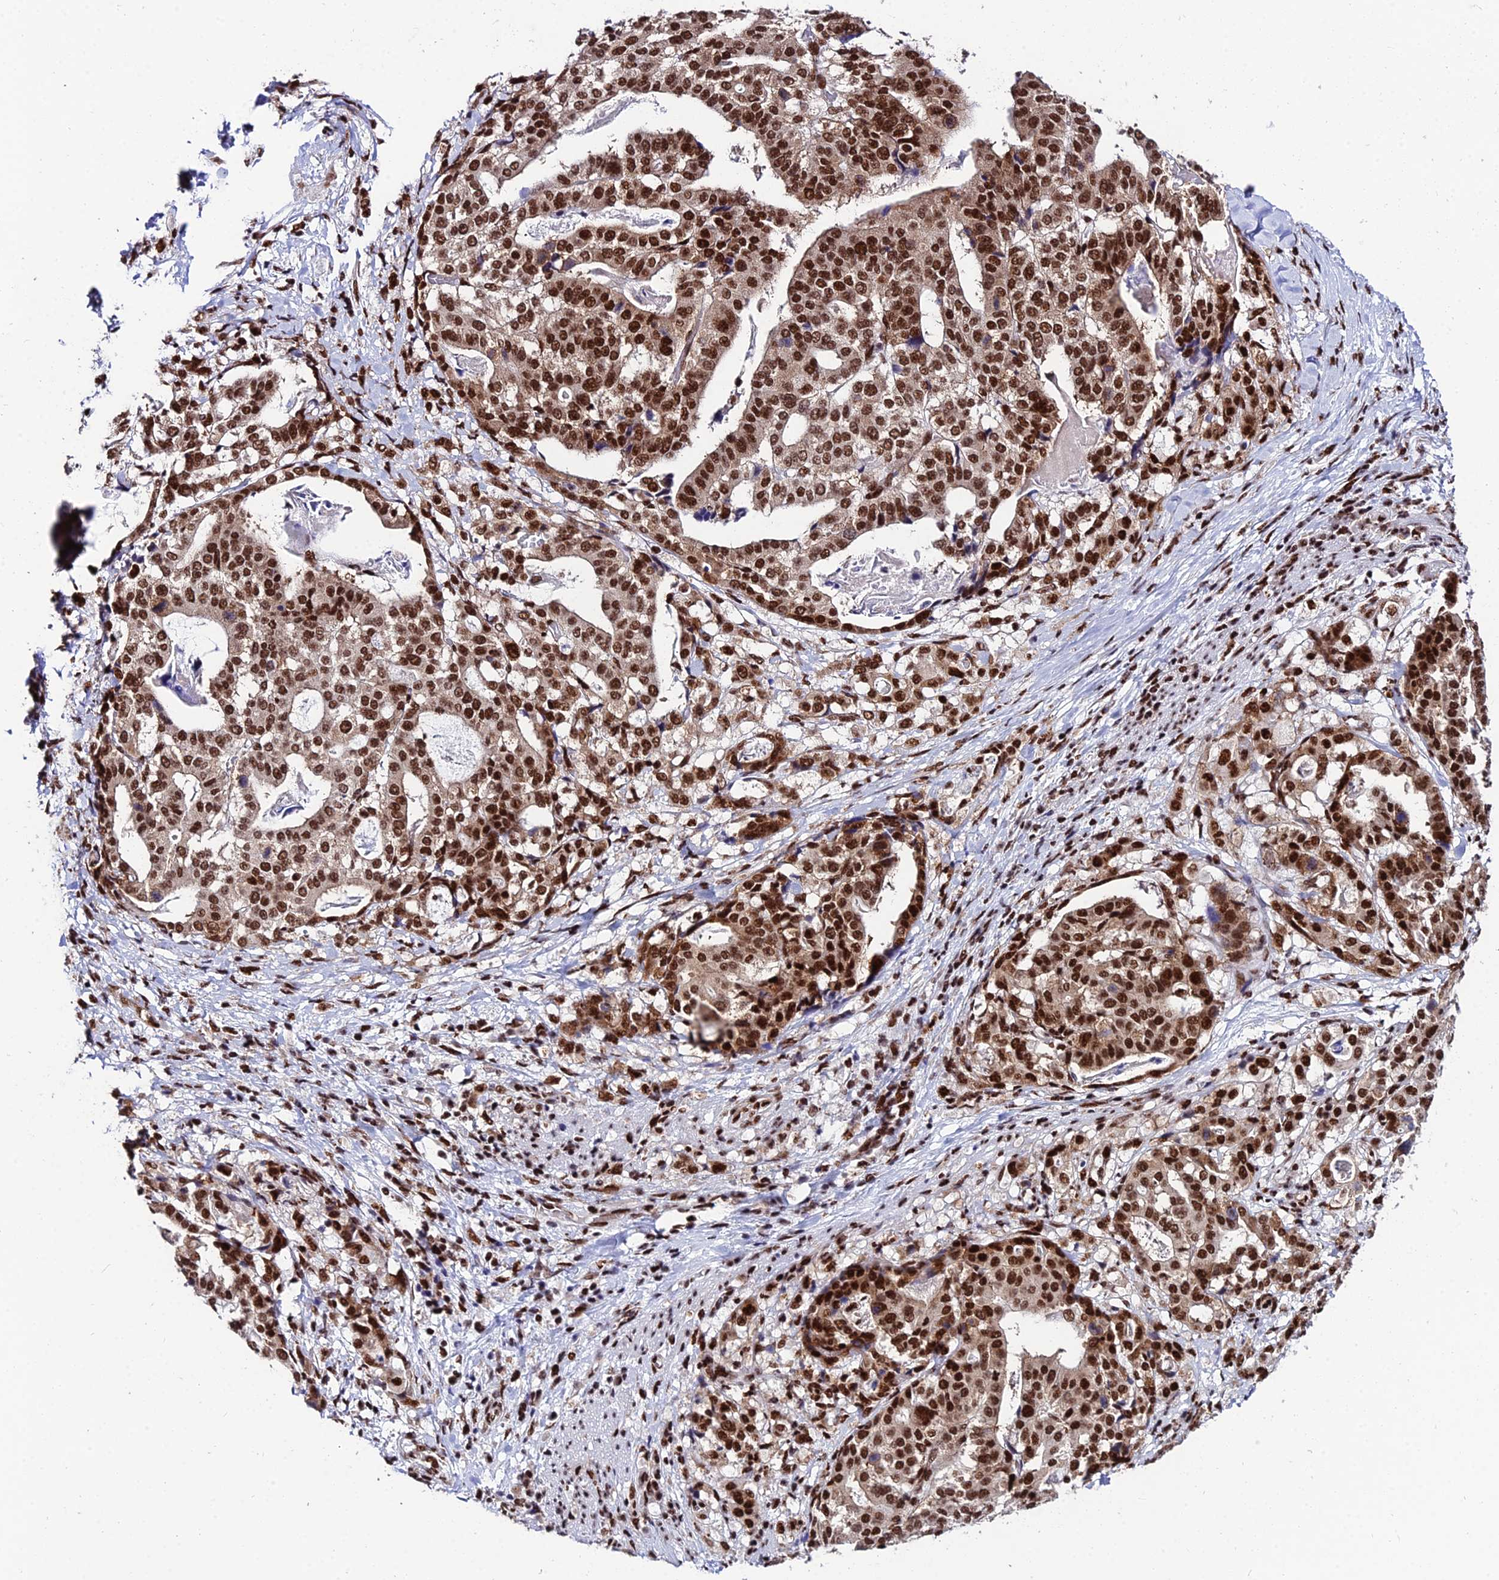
{"staining": {"intensity": "moderate", "quantity": ">75%", "location": "nuclear"}, "tissue": "stomach cancer", "cell_type": "Tumor cells", "image_type": "cancer", "snomed": [{"axis": "morphology", "description": "Adenocarcinoma, NOS"}, {"axis": "topography", "description": "Stomach"}], "caption": "Immunohistochemical staining of human stomach cancer (adenocarcinoma) displays moderate nuclear protein positivity in approximately >75% of tumor cells.", "gene": "HNRNPH1", "patient": {"sex": "male", "age": 48}}